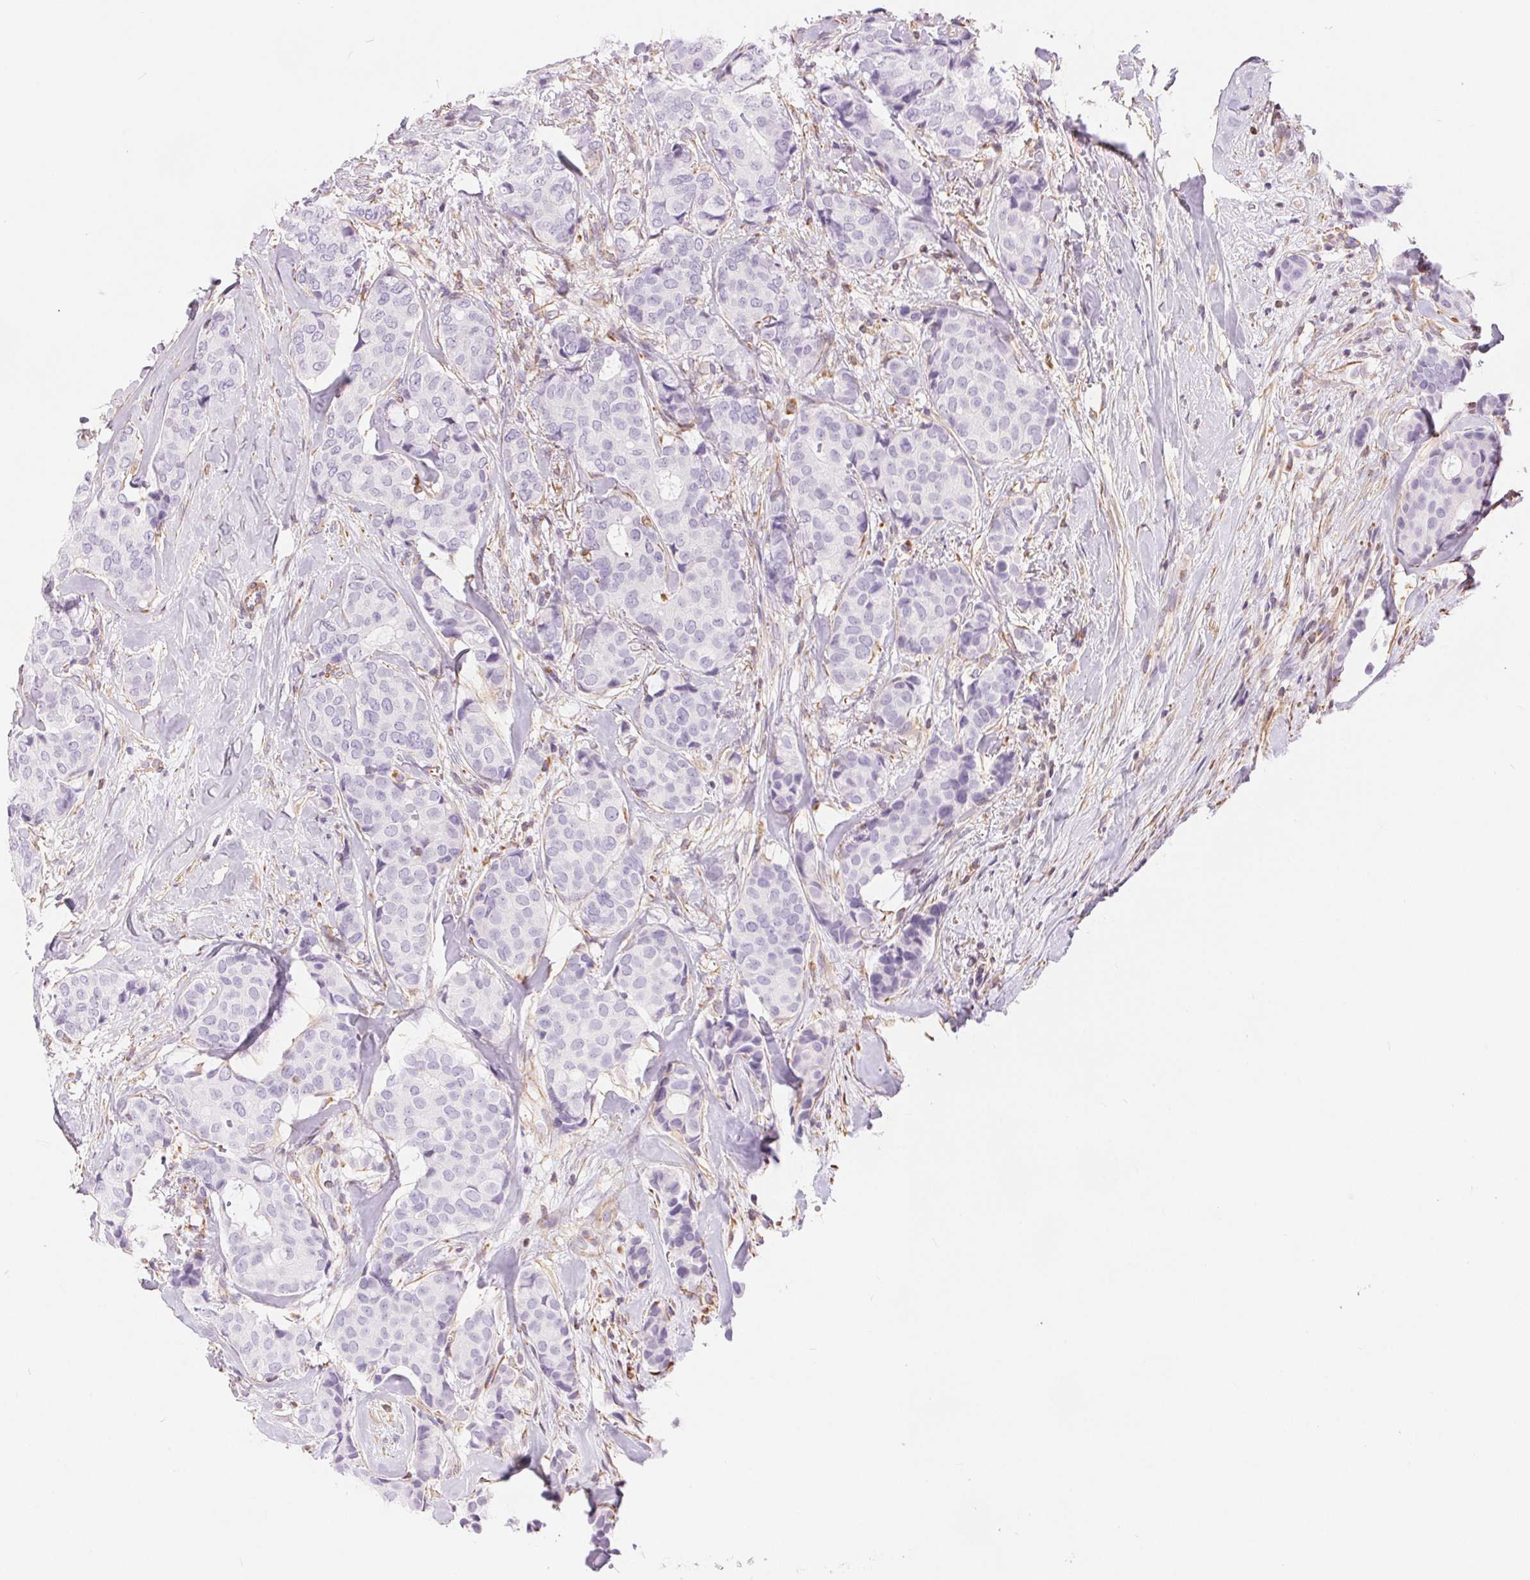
{"staining": {"intensity": "negative", "quantity": "none", "location": "none"}, "tissue": "breast cancer", "cell_type": "Tumor cells", "image_type": "cancer", "snomed": [{"axis": "morphology", "description": "Duct carcinoma"}, {"axis": "topography", "description": "Breast"}], "caption": "Tumor cells are negative for protein expression in human breast cancer. (DAB immunohistochemistry with hematoxylin counter stain).", "gene": "GFAP", "patient": {"sex": "female", "age": 75}}